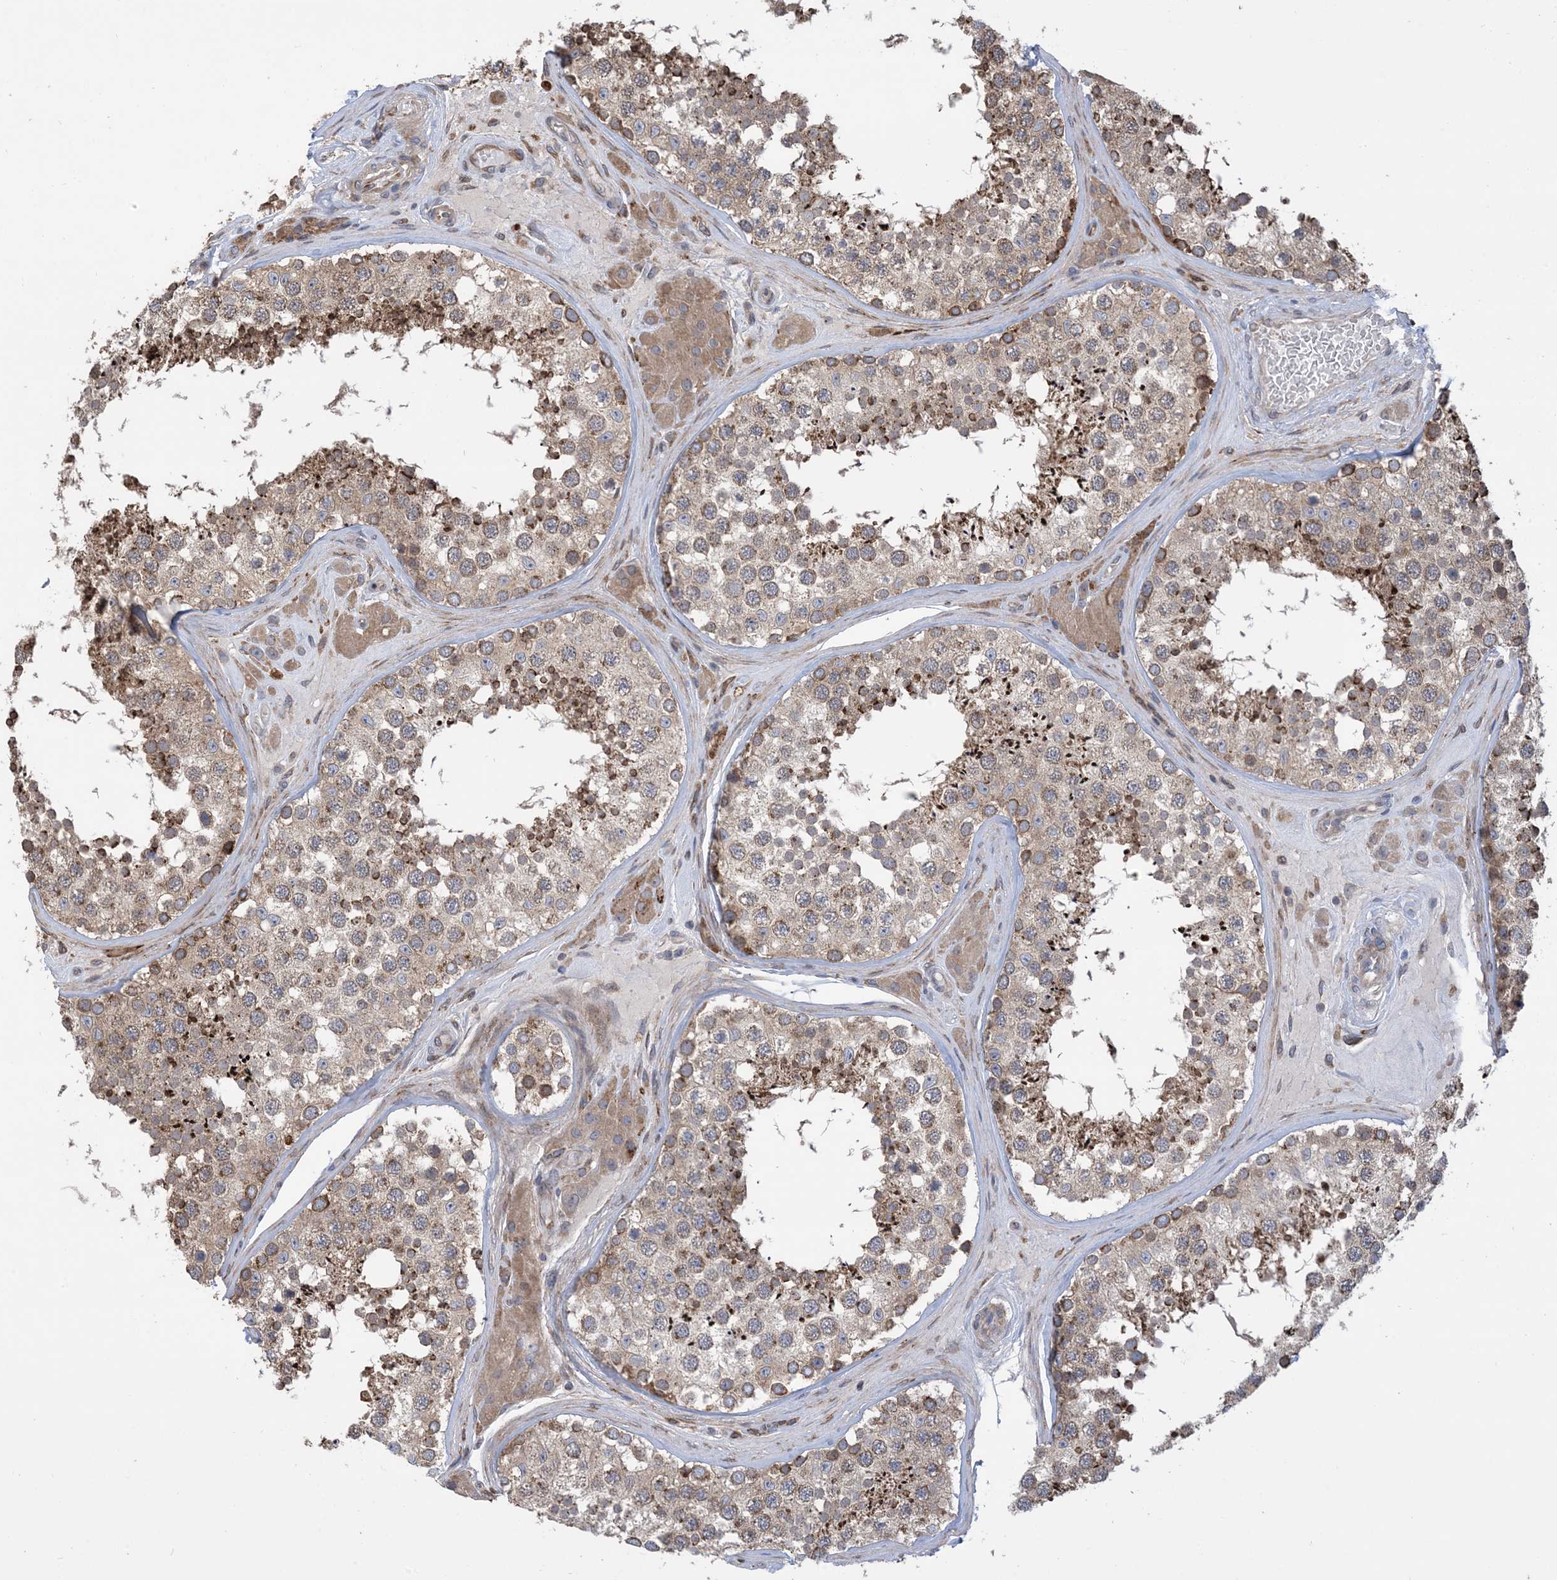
{"staining": {"intensity": "moderate", "quantity": ">75%", "location": "cytoplasmic/membranous"}, "tissue": "testis", "cell_type": "Cells in seminiferous ducts", "image_type": "normal", "snomed": [{"axis": "morphology", "description": "Normal tissue, NOS"}, {"axis": "topography", "description": "Testis"}], "caption": "About >75% of cells in seminiferous ducts in benign testis reveal moderate cytoplasmic/membranous protein positivity as visualized by brown immunohistochemical staining.", "gene": "CLEC16A", "patient": {"sex": "male", "age": 46}}